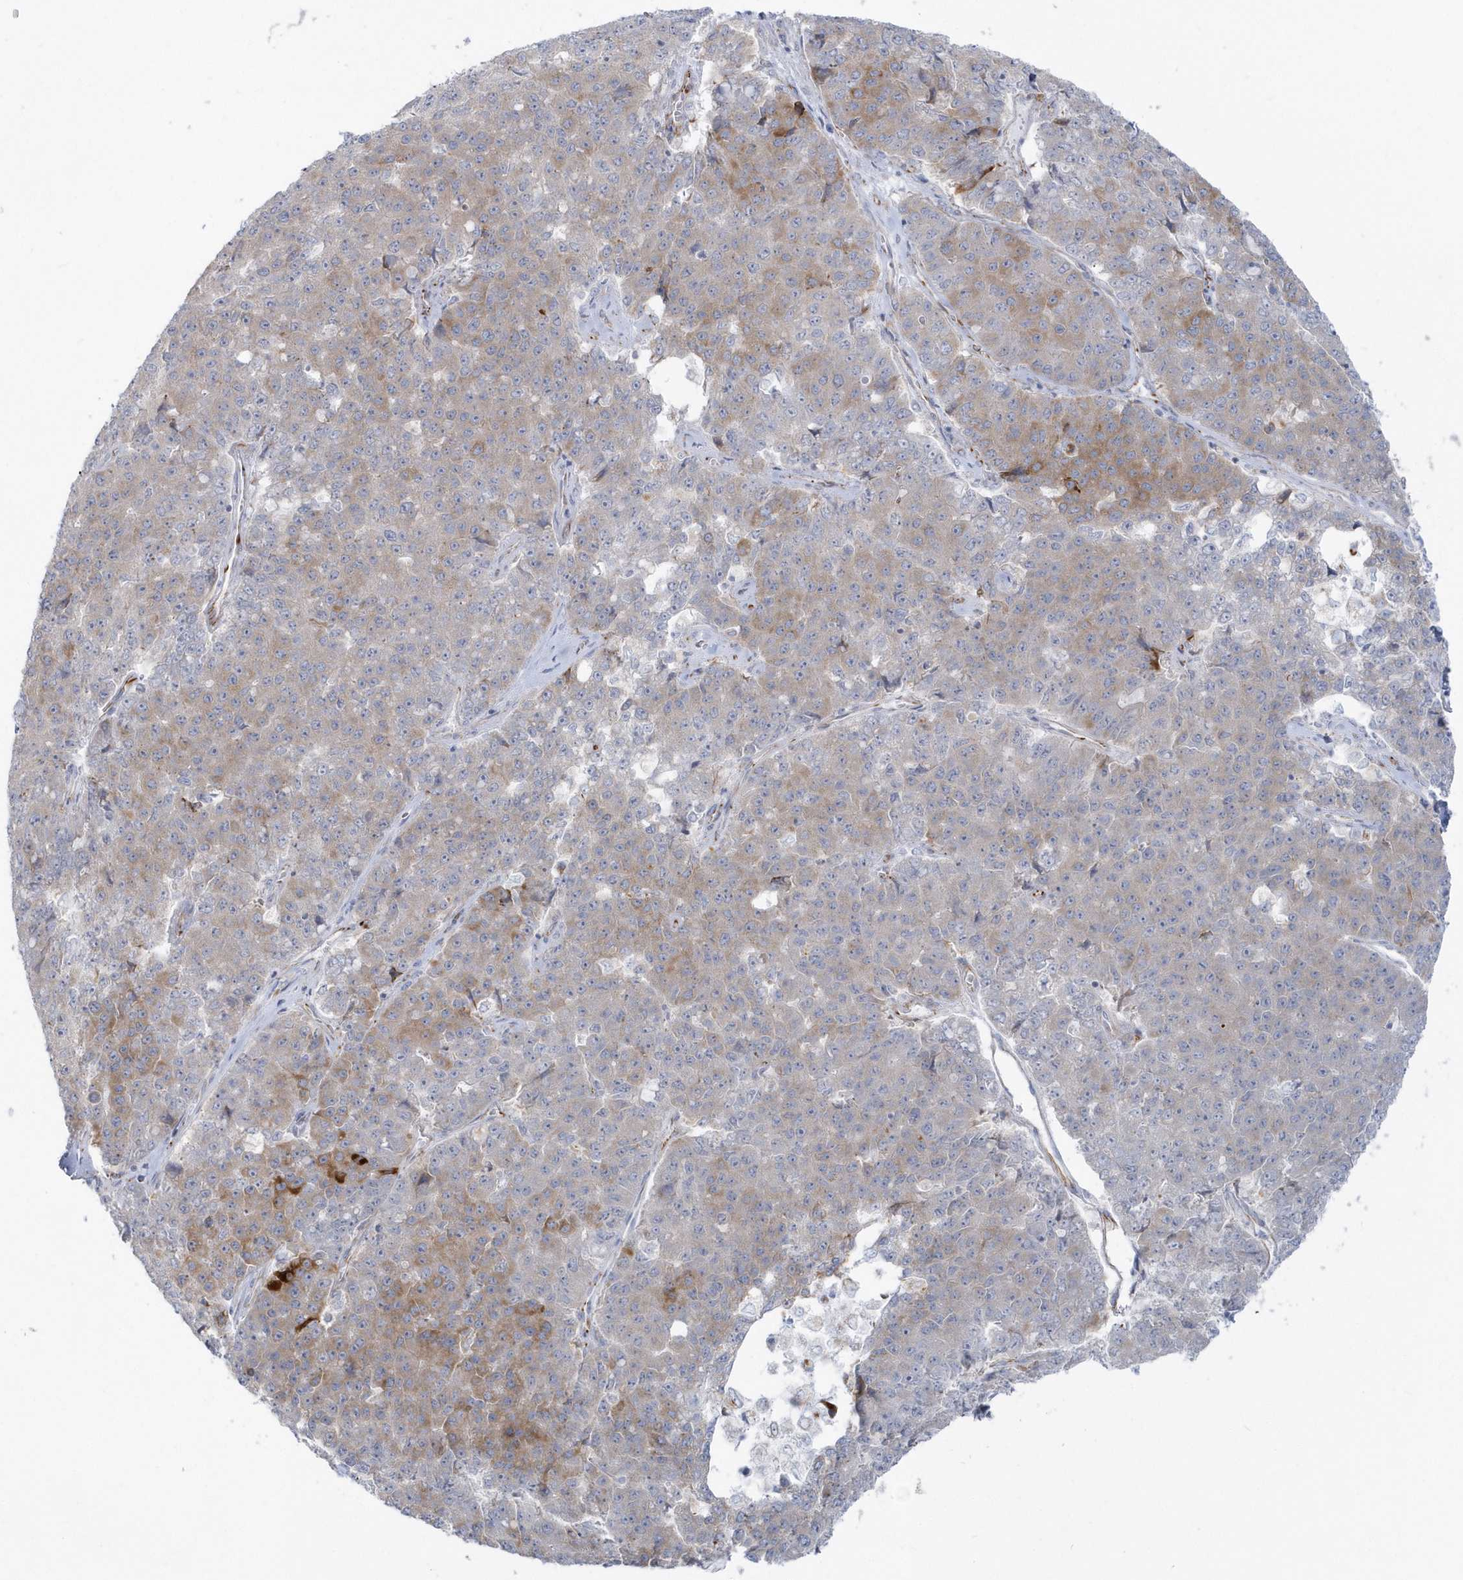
{"staining": {"intensity": "moderate", "quantity": "<25%", "location": "cytoplasmic/membranous"}, "tissue": "pancreatic cancer", "cell_type": "Tumor cells", "image_type": "cancer", "snomed": [{"axis": "morphology", "description": "Adenocarcinoma, NOS"}, {"axis": "topography", "description": "Pancreas"}], "caption": "Adenocarcinoma (pancreatic) tissue shows moderate cytoplasmic/membranous expression in about <25% of tumor cells", "gene": "PPIL6", "patient": {"sex": "male", "age": 50}}